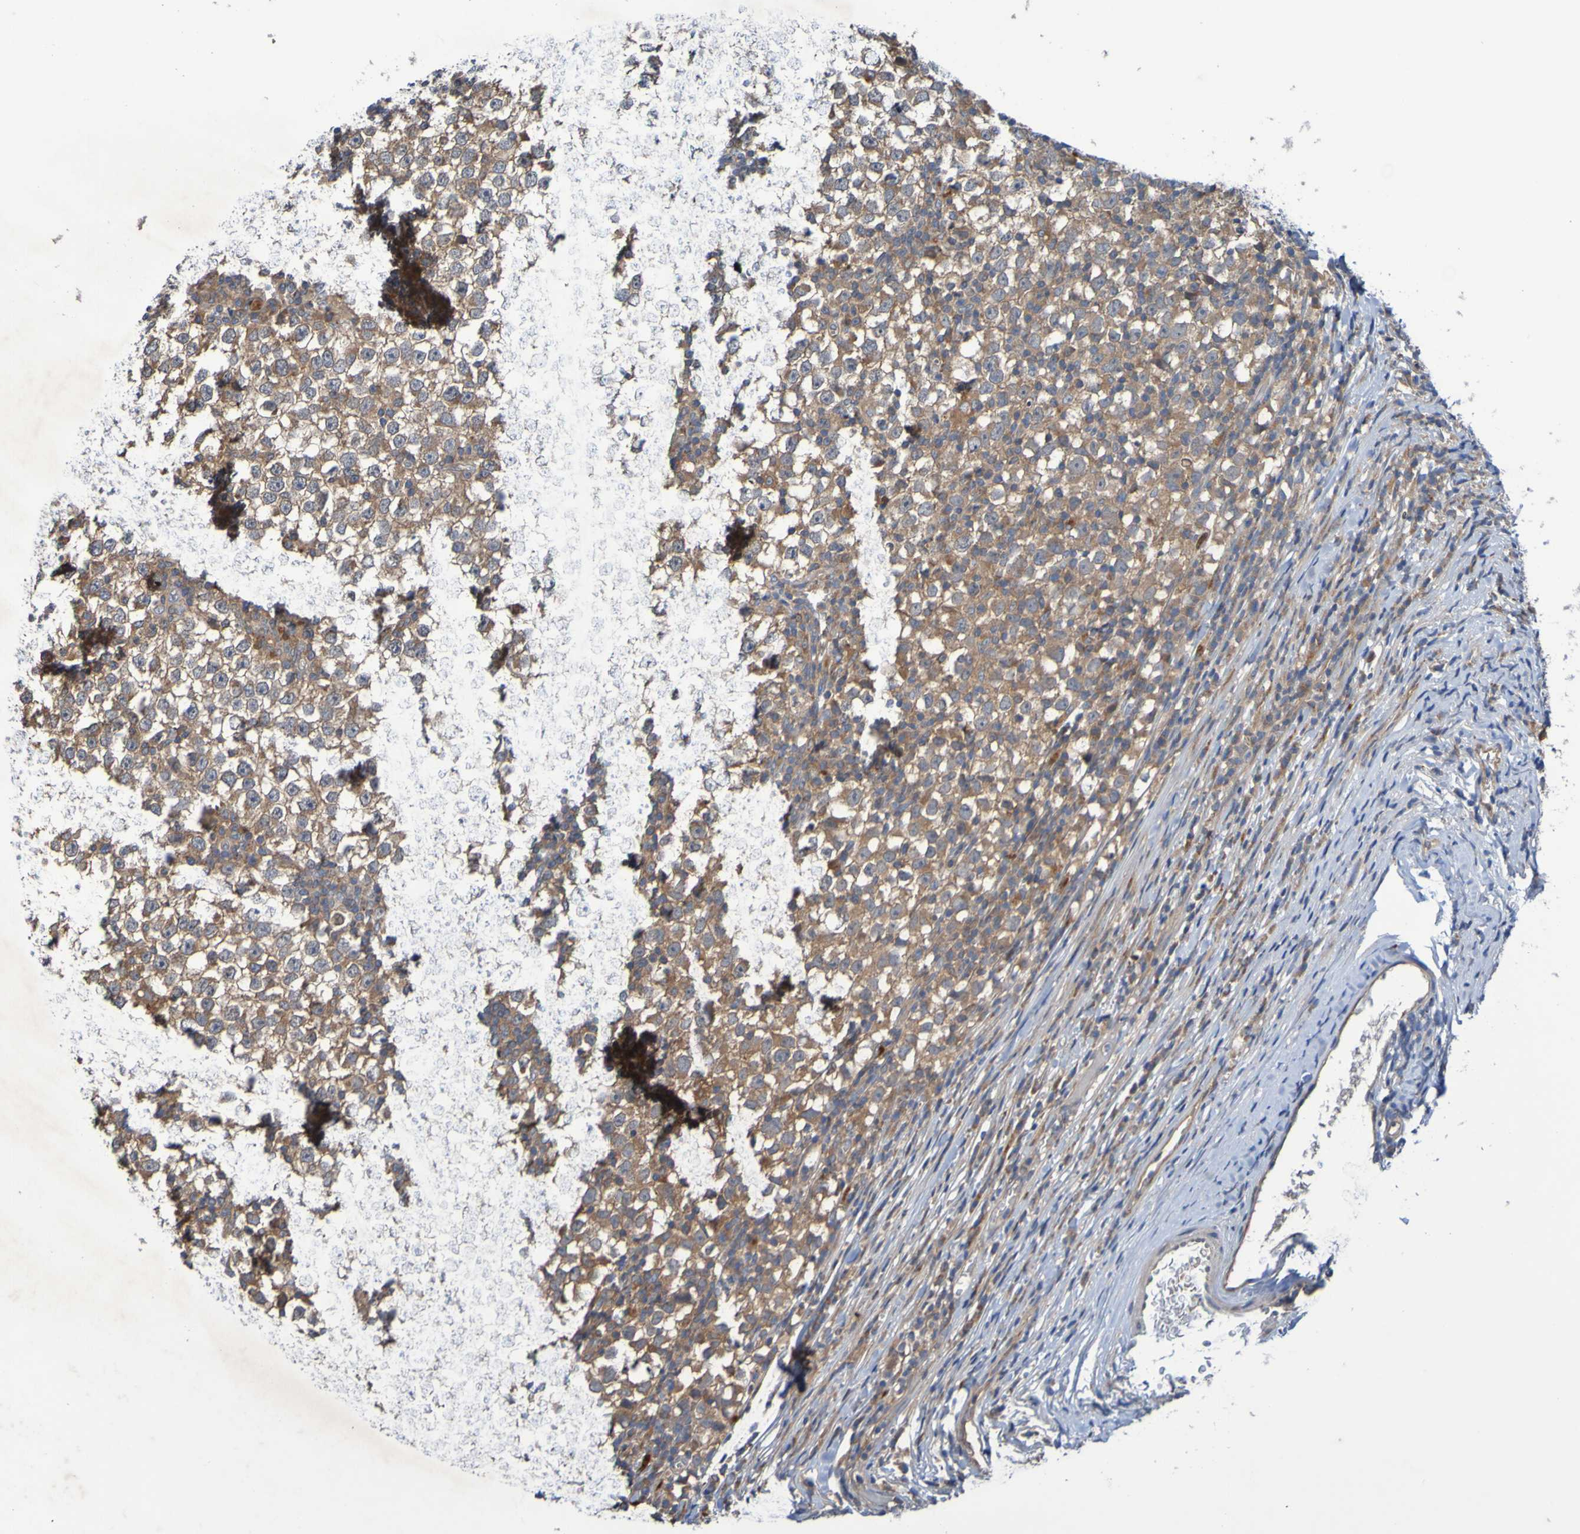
{"staining": {"intensity": "moderate", "quantity": "<25%", "location": "cytoplasmic/membranous"}, "tissue": "testis cancer", "cell_type": "Tumor cells", "image_type": "cancer", "snomed": [{"axis": "morphology", "description": "Seminoma, NOS"}, {"axis": "topography", "description": "Testis"}], "caption": "Immunohistochemical staining of human testis seminoma shows low levels of moderate cytoplasmic/membranous expression in about <25% of tumor cells. (DAB (3,3'-diaminobenzidine) IHC with brightfield microscopy, high magnification).", "gene": "SDK1", "patient": {"sex": "male", "age": 65}}